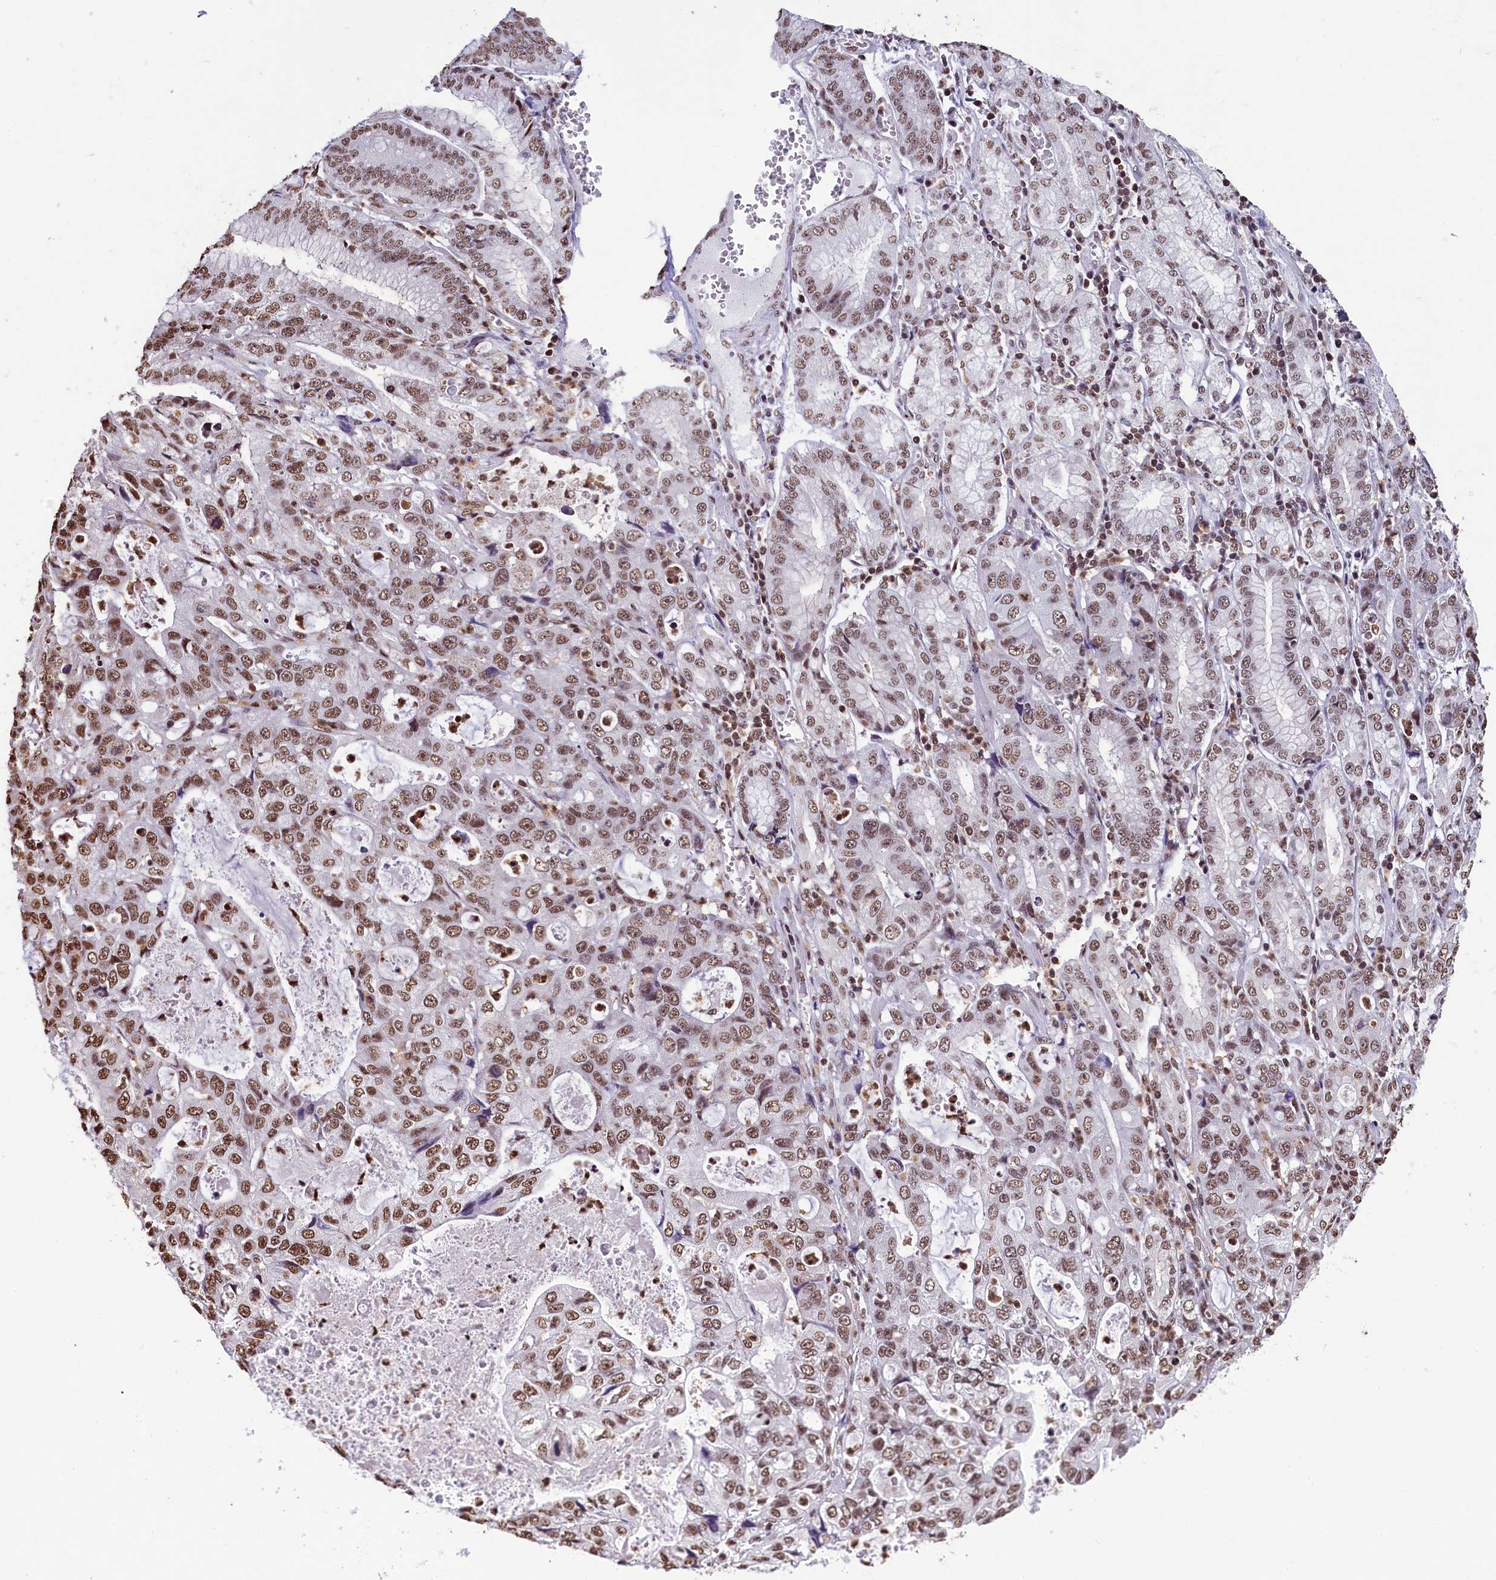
{"staining": {"intensity": "moderate", "quantity": ">75%", "location": "nuclear"}, "tissue": "stomach cancer", "cell_type": "Tumor cells", "image_type": "cancer", "snomed": [{"axis": "morphology", "description": "Adenocarcinoma, NOS"}, {"axis": "topography", "description": "Stomach, lower"}], "caption": "A photomicrograph of stomach adenocarcinoma stained for a protein exhibits moderate nuclear brown staining in tumor cells. The protein of interest is shown in brown color, while the nuclei are stained blue.", "gene": "SNRPD2", "patient": {"sex": "female", "age": 43}}